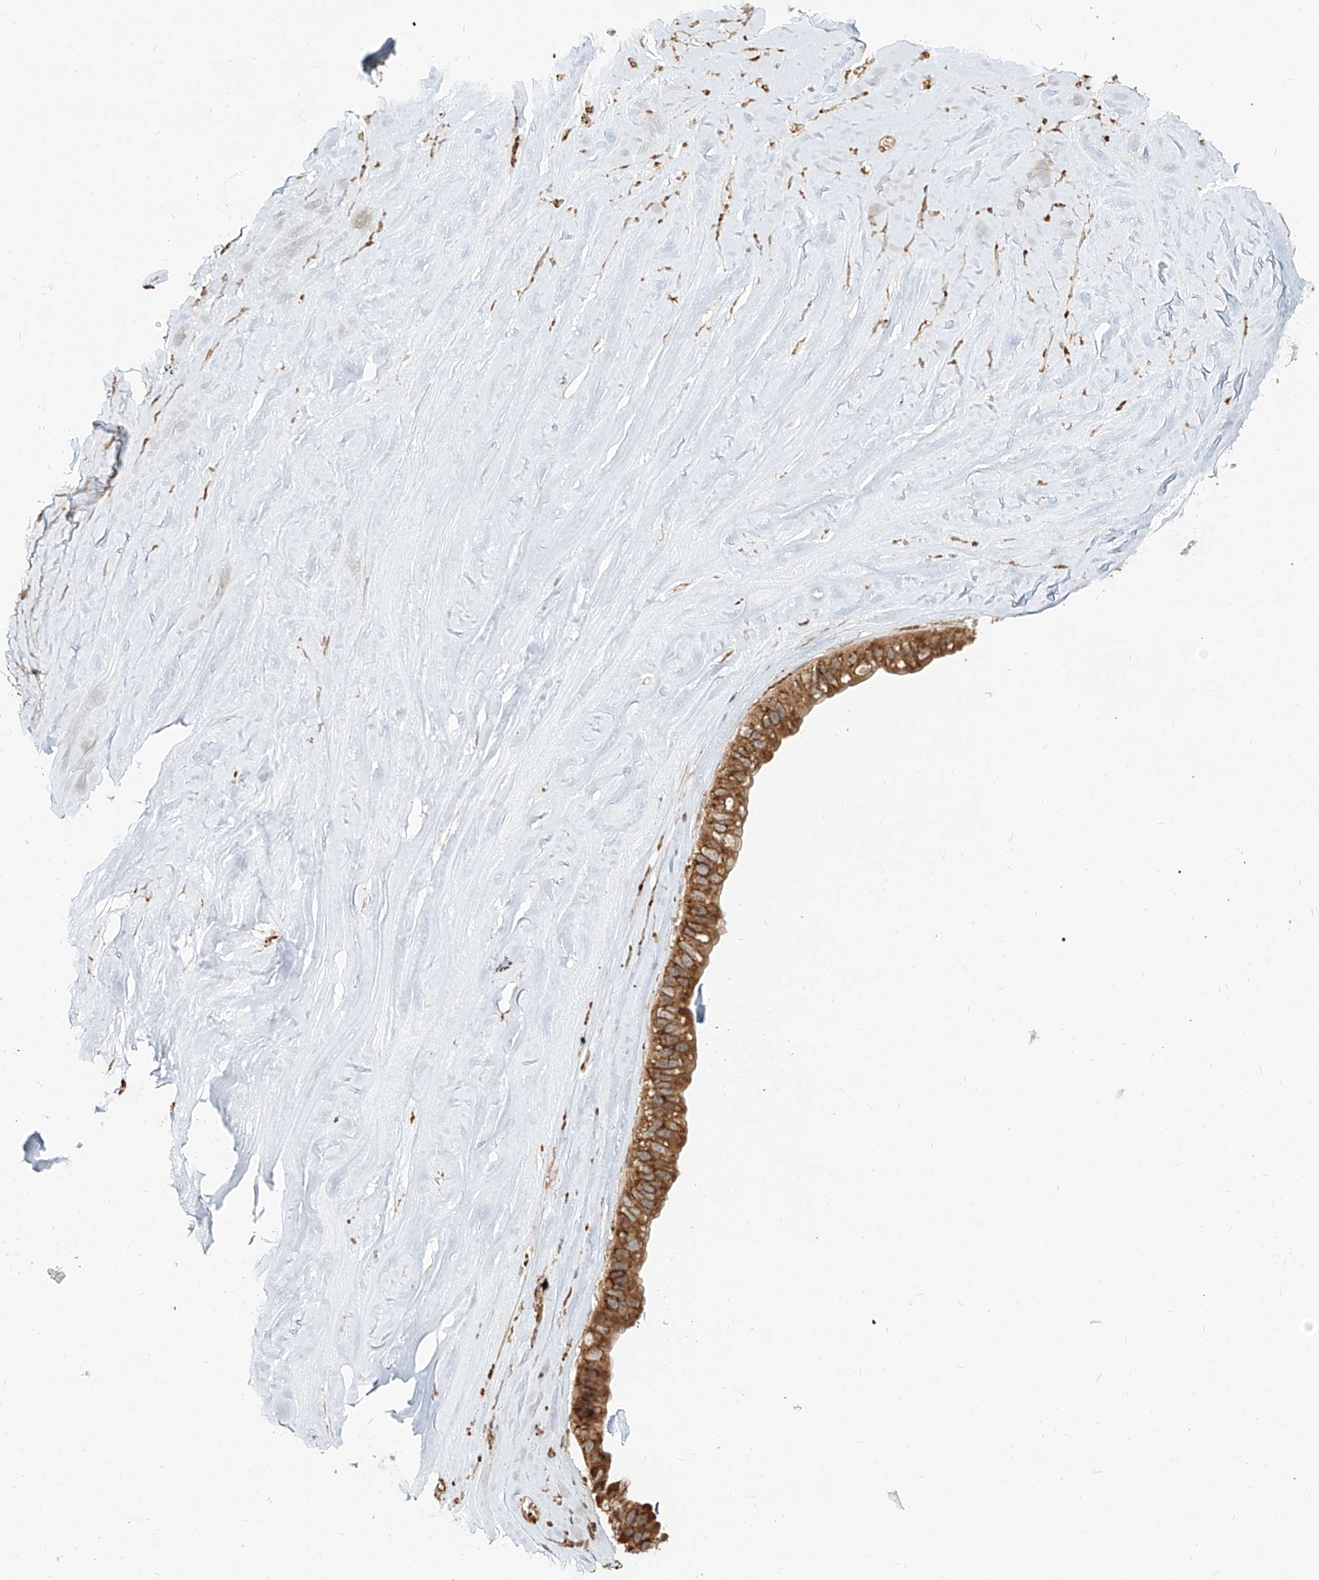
{"staining": {"intensity": "moderate", "quantity": ">75%", "location": "cytoplasmic/membranous"}, "tissue": "ovarian cancer", "cell_type": "Tumor cells", "image_type": "cancer", "snomed": [{"axis": "morphology", "description": "Cystadenocarcinoma, mucinous, NOS"}, {"axis": "topography", "description": "Ovary"}], "caption": "IHC histopathology image of mucinous cystadenocarcinoma (ovarian) stained for a protein (brown), which reveals medium levels of moderate cytoplasmic/membranous positivity in about >75% of tumor cells.", "gene": "UBE2K", "patient": {"sex": "female", "age": 61}}